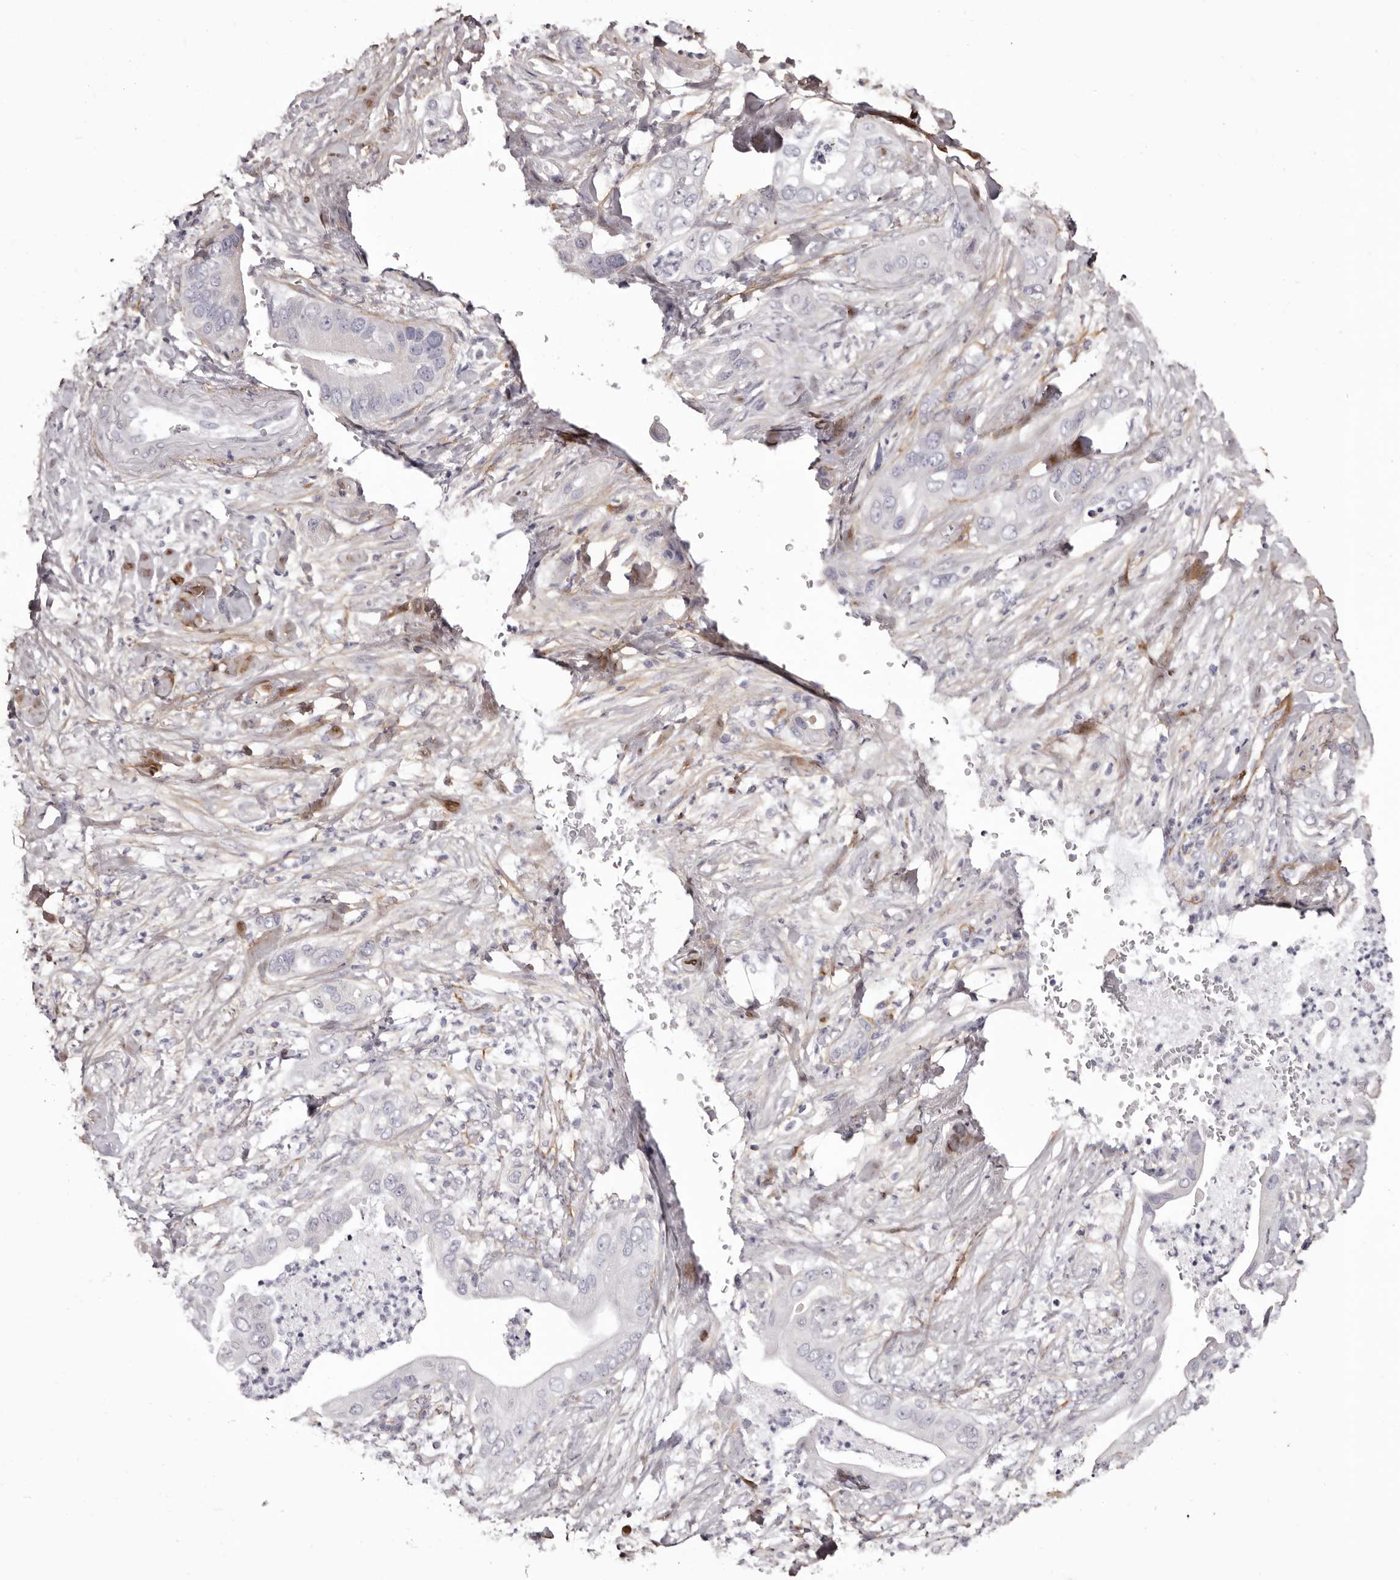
{"staining": {"intensity": "negative", "quantity": "none", "location": "none"}, "tissue": "pancreatic cancer", "cell_type": "Tumor cells", "image_type": "cancer", "snomed": [{"axis": "morphology", "description": "Adenocarcinoma, NOS"}, {"axis": "topography", "description": "Pancreas"}], "caption": "Micrograph shows no protein staining in tumor cells of pancreatic cancer (adenocarcinoma) tissue.", "gene": "COL6A1", "patient": {"sex": "female", "age": 78}}